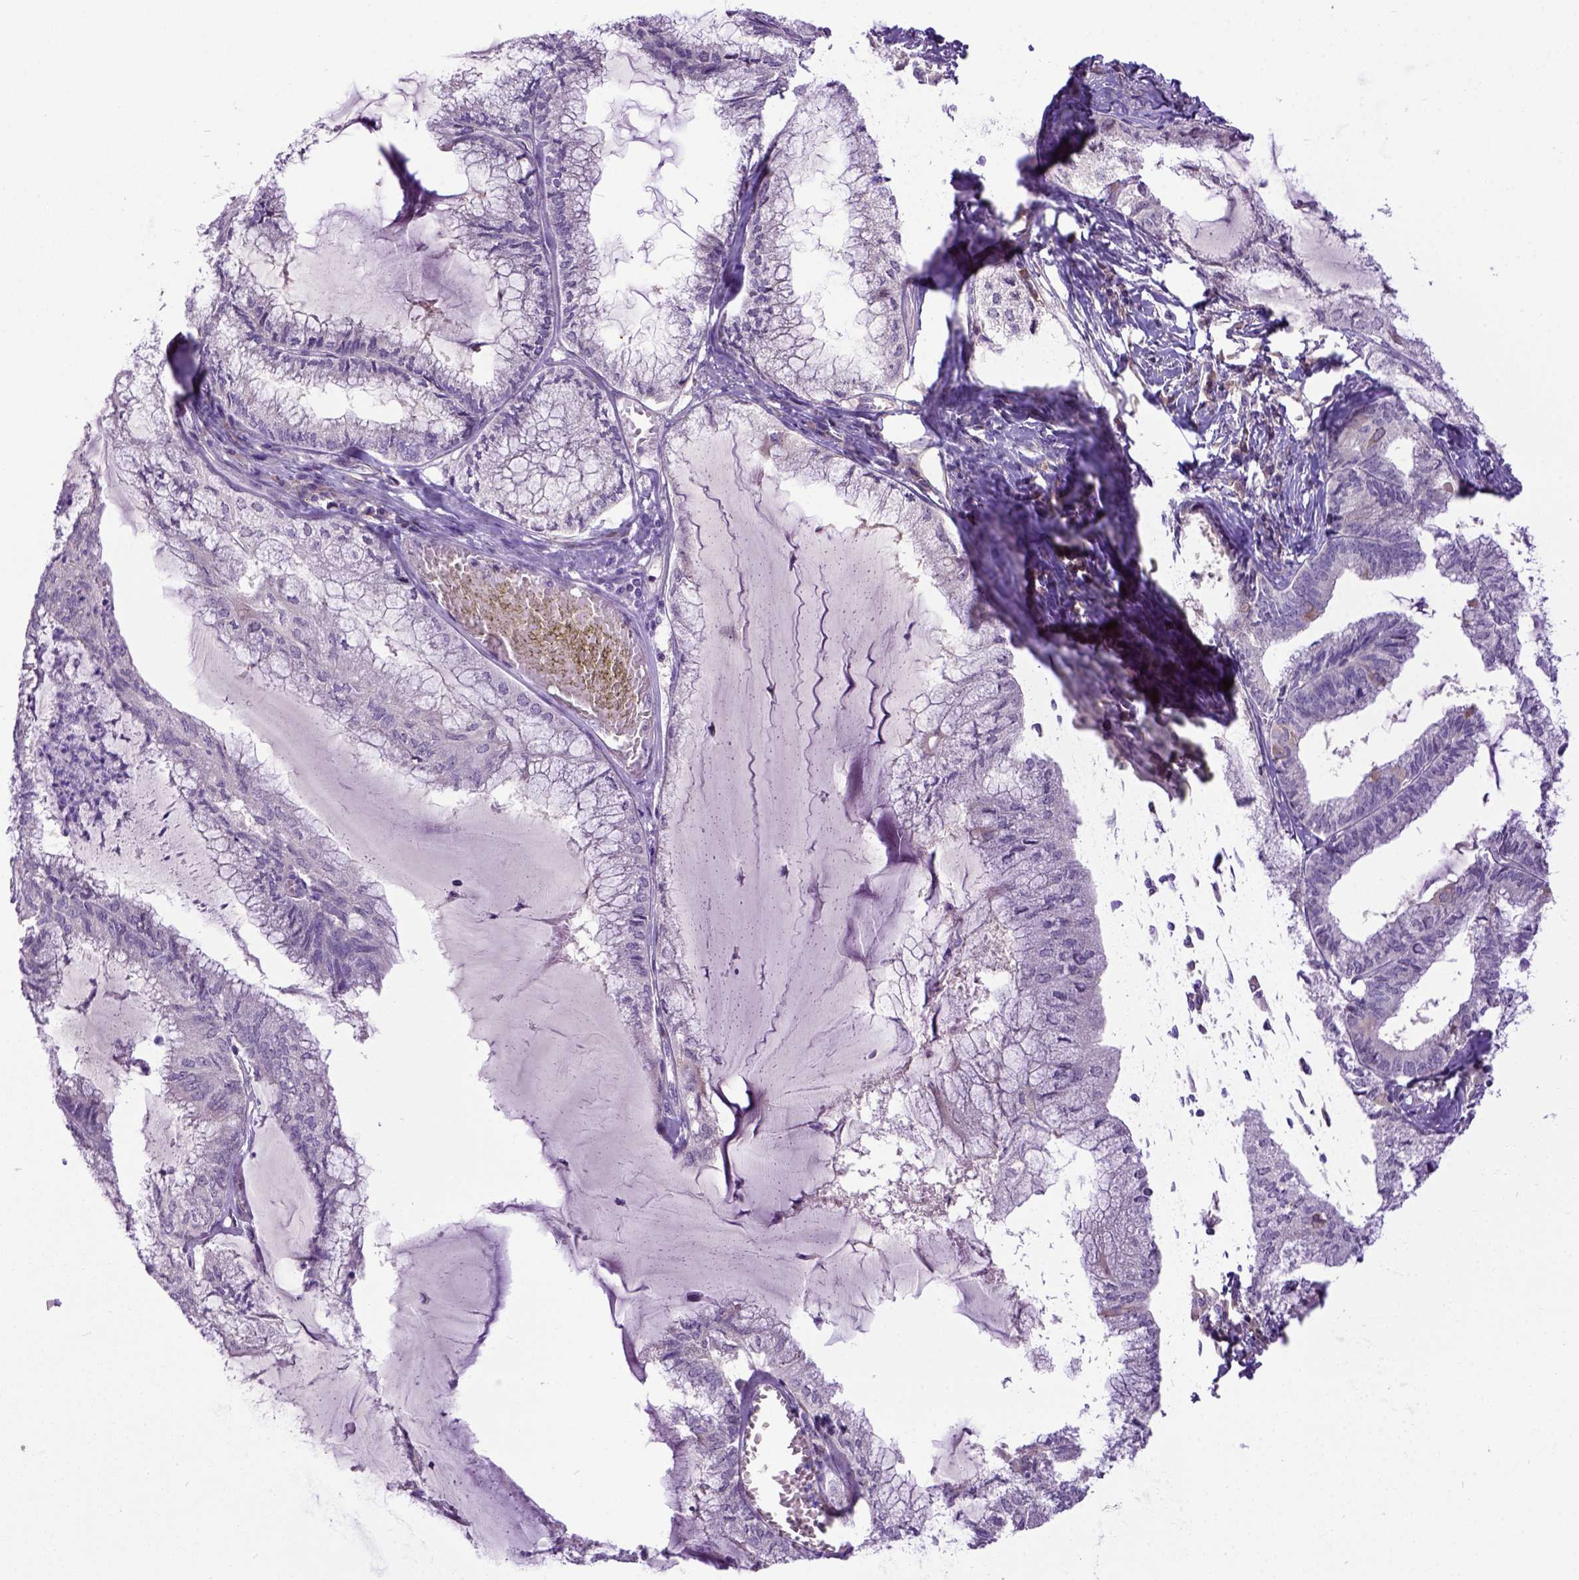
{"staining": {"intensity": "negative", "quantity": "none", "location": "none"}, "tissue": "endometrial cancer", "cell_type": "Tumor cells", "image_type": "cancer", "snomed": [{"axis": "morphology", "description": "Carcinoma, NOS"}, {"axis": "topography", "description": "Endometrium"}], "caption": "This is a photomicrograph of IHC staining of endometrial cancer (carcinoma), which shows no staining in tumor cells. Nuclei are stained in blue.", "gene": "NEK5", "patient": {"sex": "female", "age": 62}}